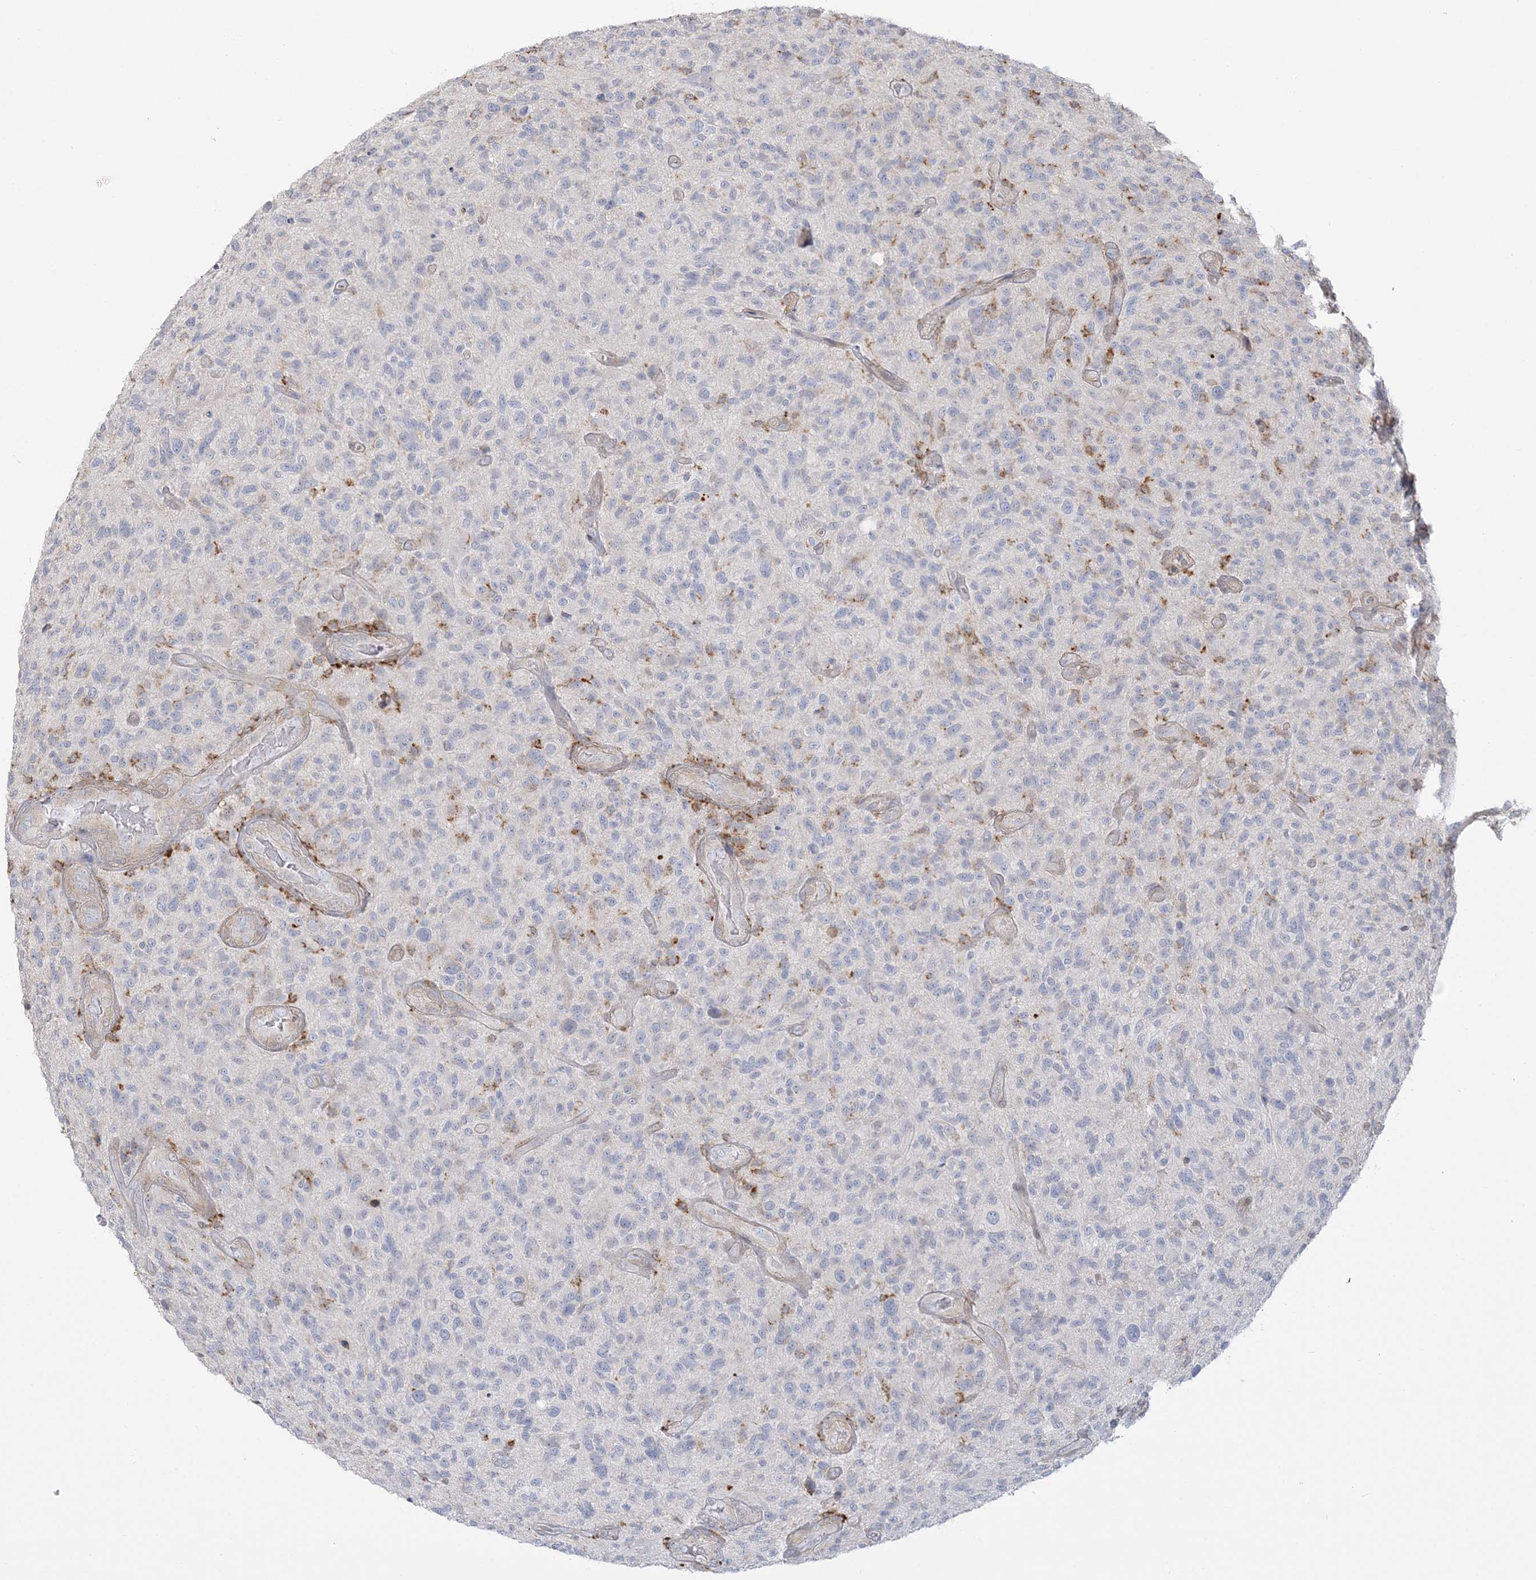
{"staining": {"intensity": "negative", "quantity": "none", "location": "none"}, "tissue": "glioma", "cell_type": "Tumor cells", "image_type": "cancer", "snomed": [{"axis": "morphology", "description": "Glioma, malignant, High grade"}, {"axis": "topography", "description": "Brain"}], "caption": "Tumor cells show no significant protein staining in glioma.", "gene": "HAAO", "patient": {"sex": "male", "age": 47}}